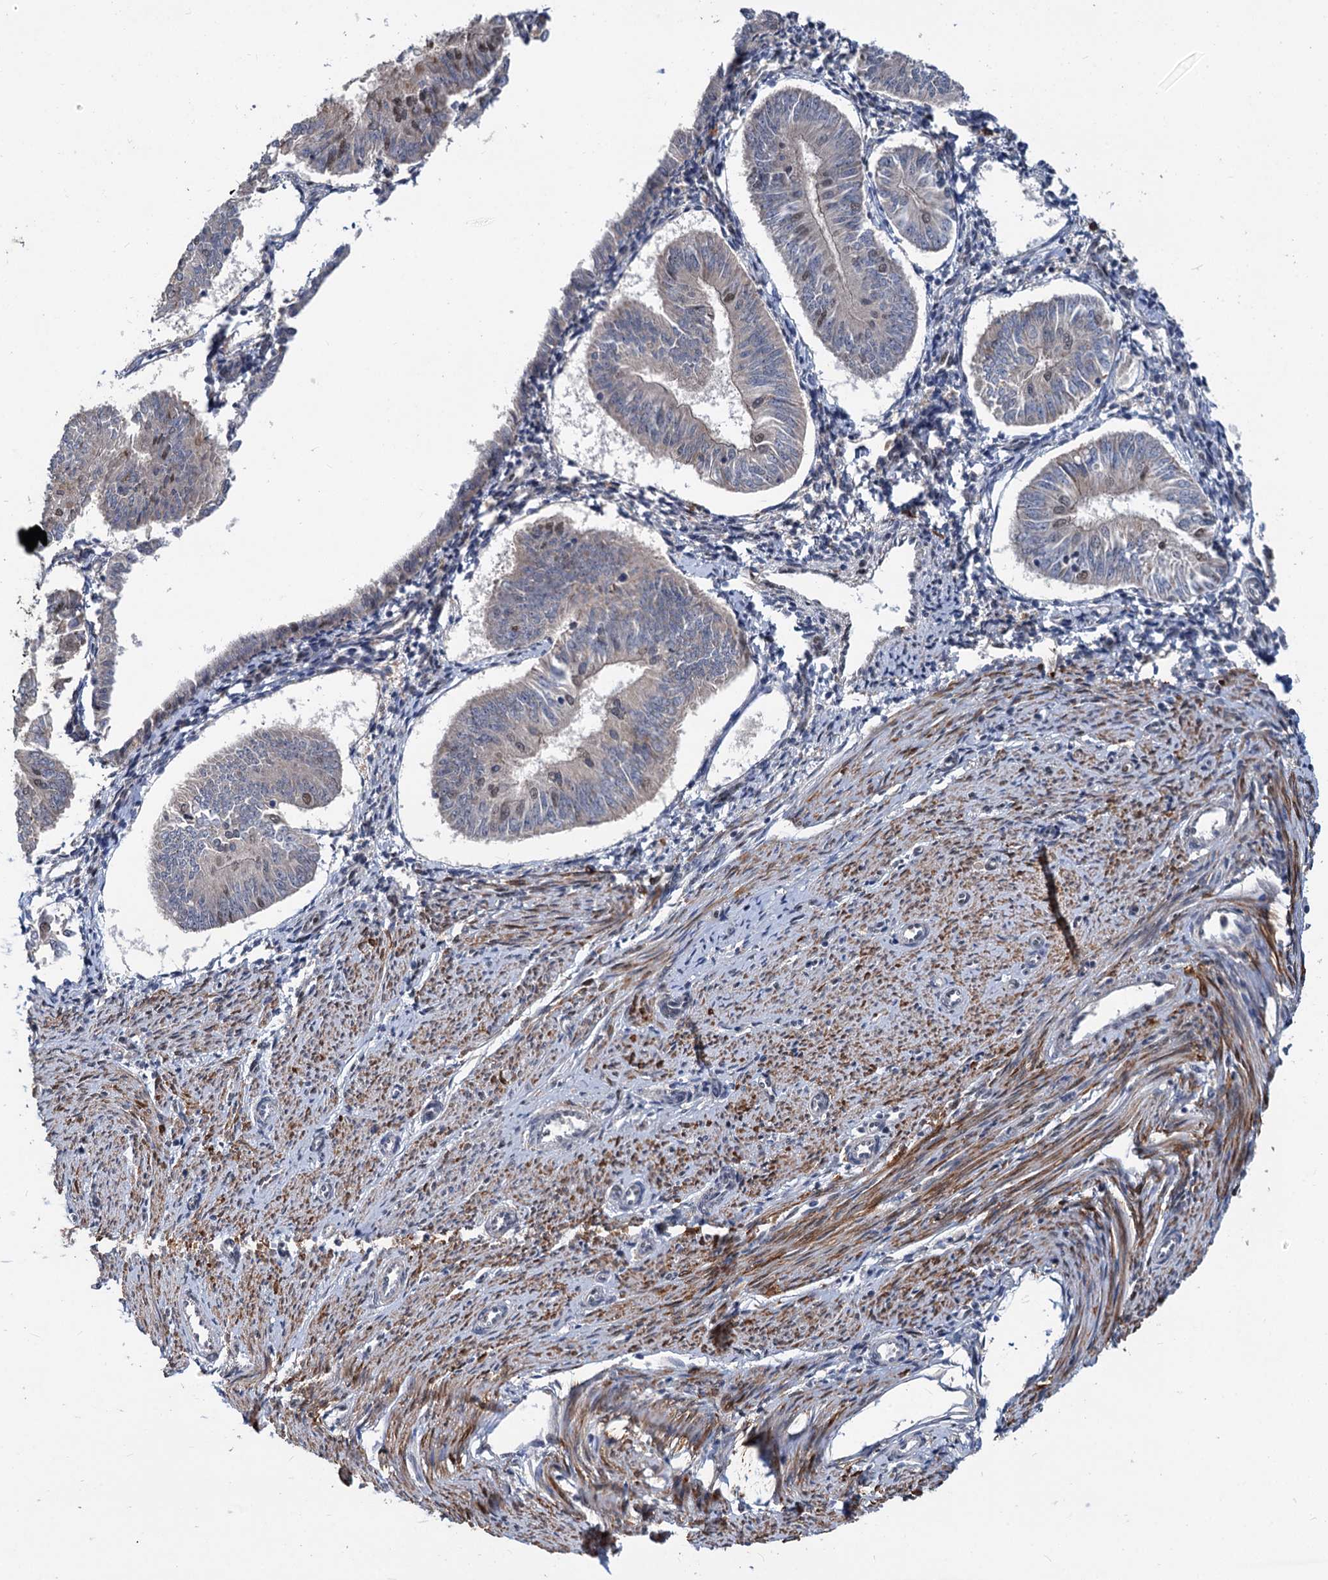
{"staining": {"intensity": "weak", "quantity": "<25%", "location": "nuclear"}, "tissue": "endometrial cancer", "cell_type": "Tumor cells", "image_type": "cancer", "snomed": [{"axis": "morphology", "description": "Adenocarcinoma, NOS"}, {"axis": "topography", "description": "Endometrium"}], "caption": "Image shows no protein staining in tumor cells of endometrial cancer tissue.", "gene": "PHF8", "patient": {"sex": "female", "age": 58}}